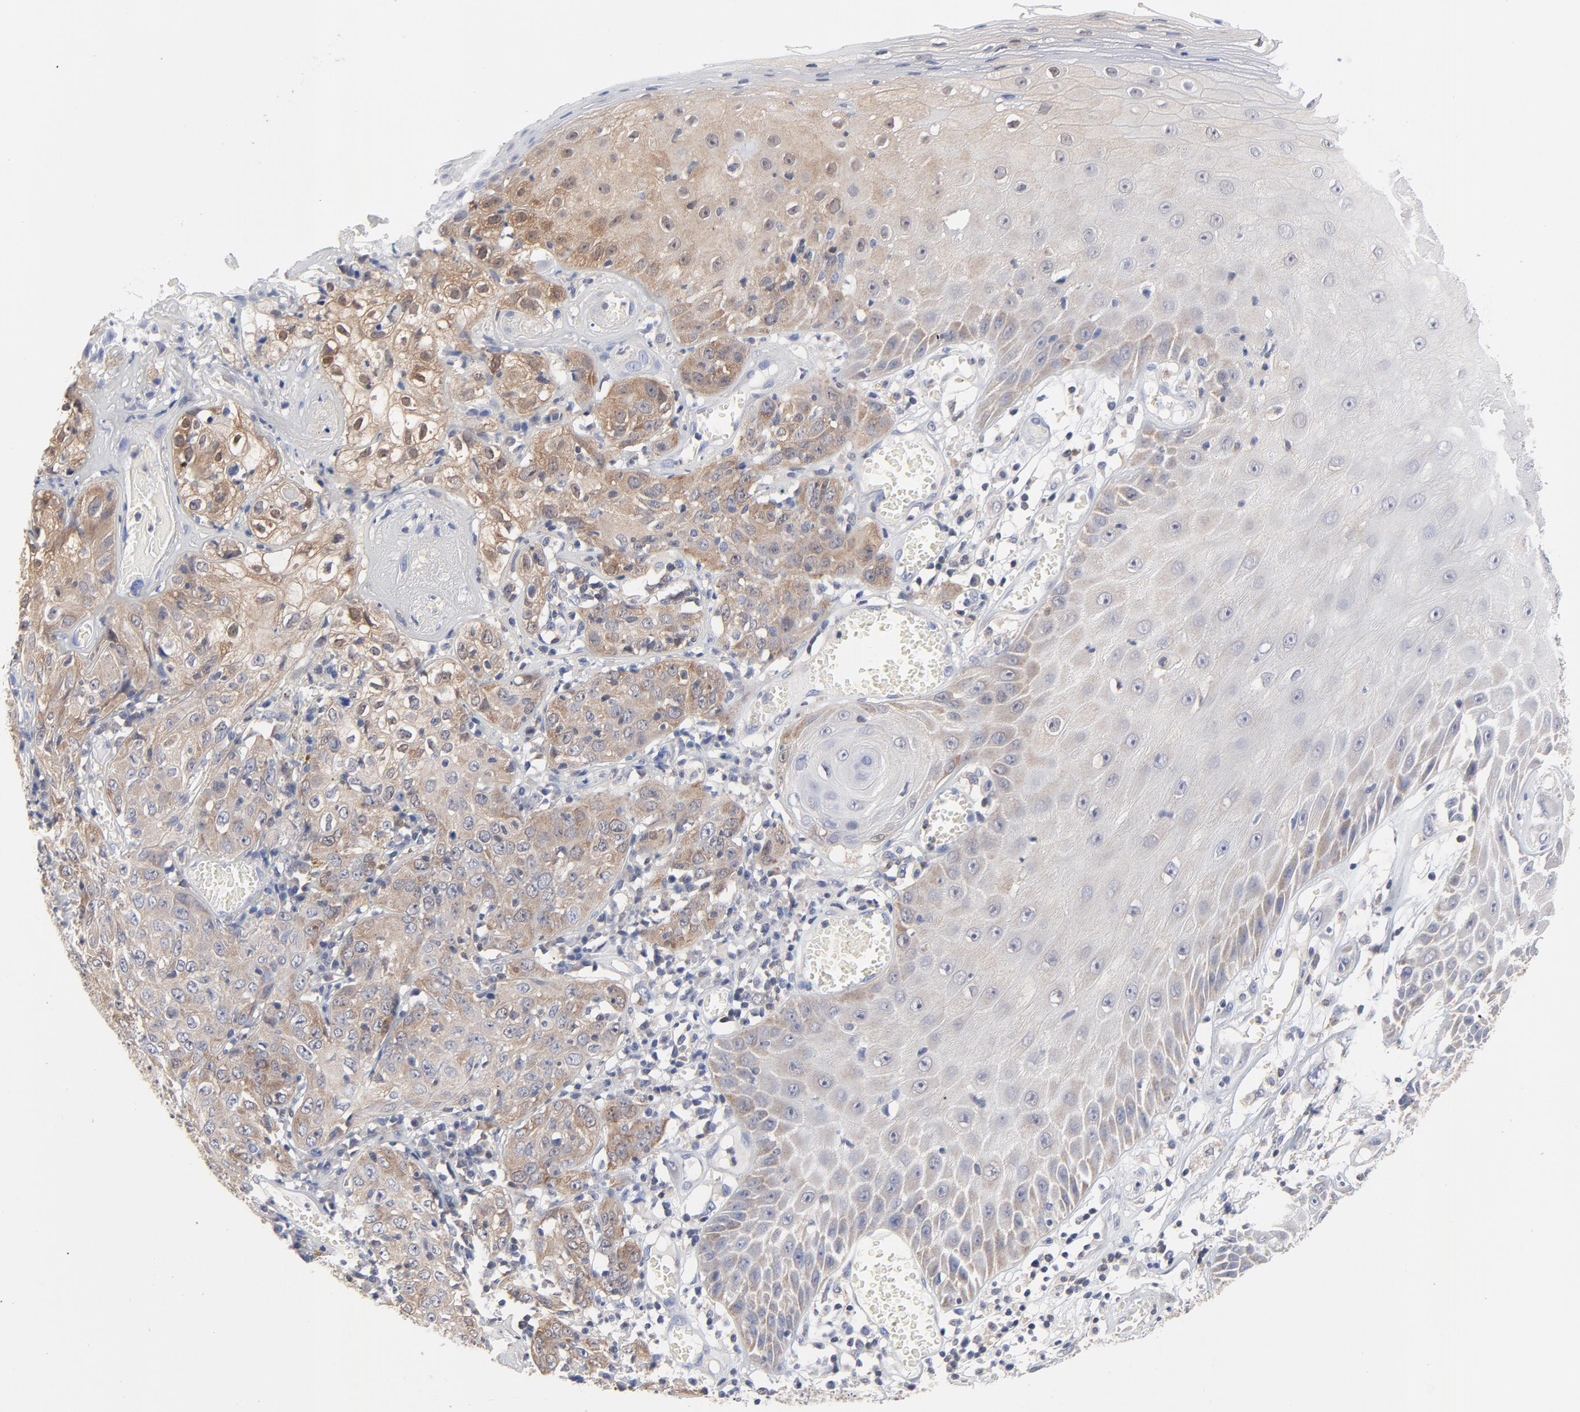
{"staining": {"intensity": "weak", "quantity": ">75%", "location": "cytoplasmic/membranous"}, "tissue": "skin cancer", "cell_type": "Tumor cells", "image_type": "cancer", "snomed": [{"axis": "morphology", "description": "Squamous cell carcinoma, NOS"}, {"axis": "topography", "description": "Skin"}], "caption": "A brown stain shows weak cytoplasmic/membranous positivity of a protein in skin cancer (squamous cell carcinoma) tumor cells. (Stains: DAB (3,3'-diaminobenzidine) in brown, nuclei in blue, Microscopy: brightfield microscopy at high magnification).", "gene": "CAB39L", "patient": {"sex": "male", "age": 65}}